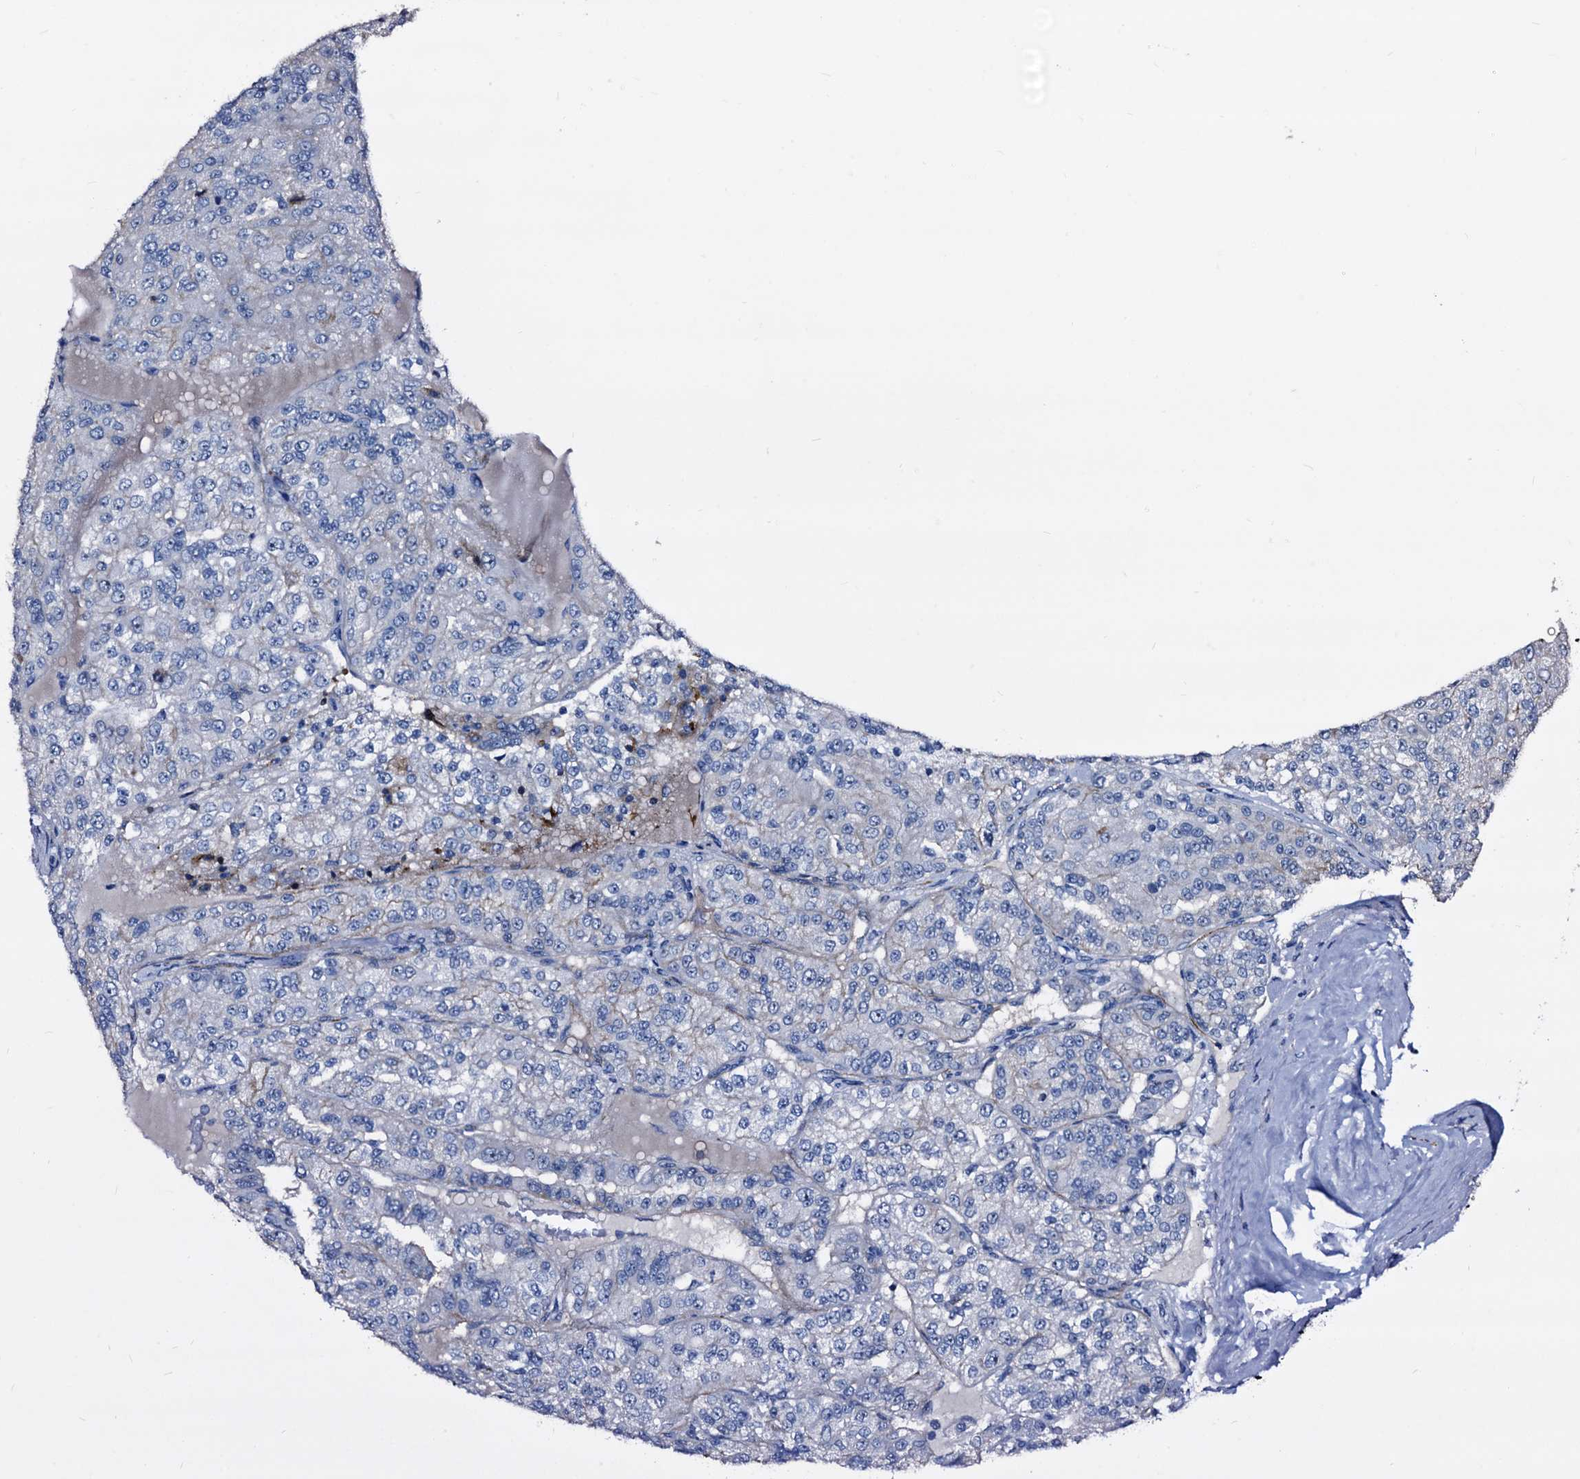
{"staining": {"intensity": "negative", "quantity": "none", "location": "none"}, "tissue": "renal cancer", "cell_type": "Tumor cells", "image_type": "cancer", "snomed": [{"axis": "morphology", "description": "Adenocarcinoma, NOS"}, {"axis": "topography", "description": "Kidney"}], "caption": "Immunohistochemical staining of renal cancer shows no significant positivity in tumor cells. (DAB (3,3'-diaminobenzidine) IHC visualized using brightfield microscopy, high magnification).", "gene": "EMG1", "patient": {"sex": "female", "age": 63}}